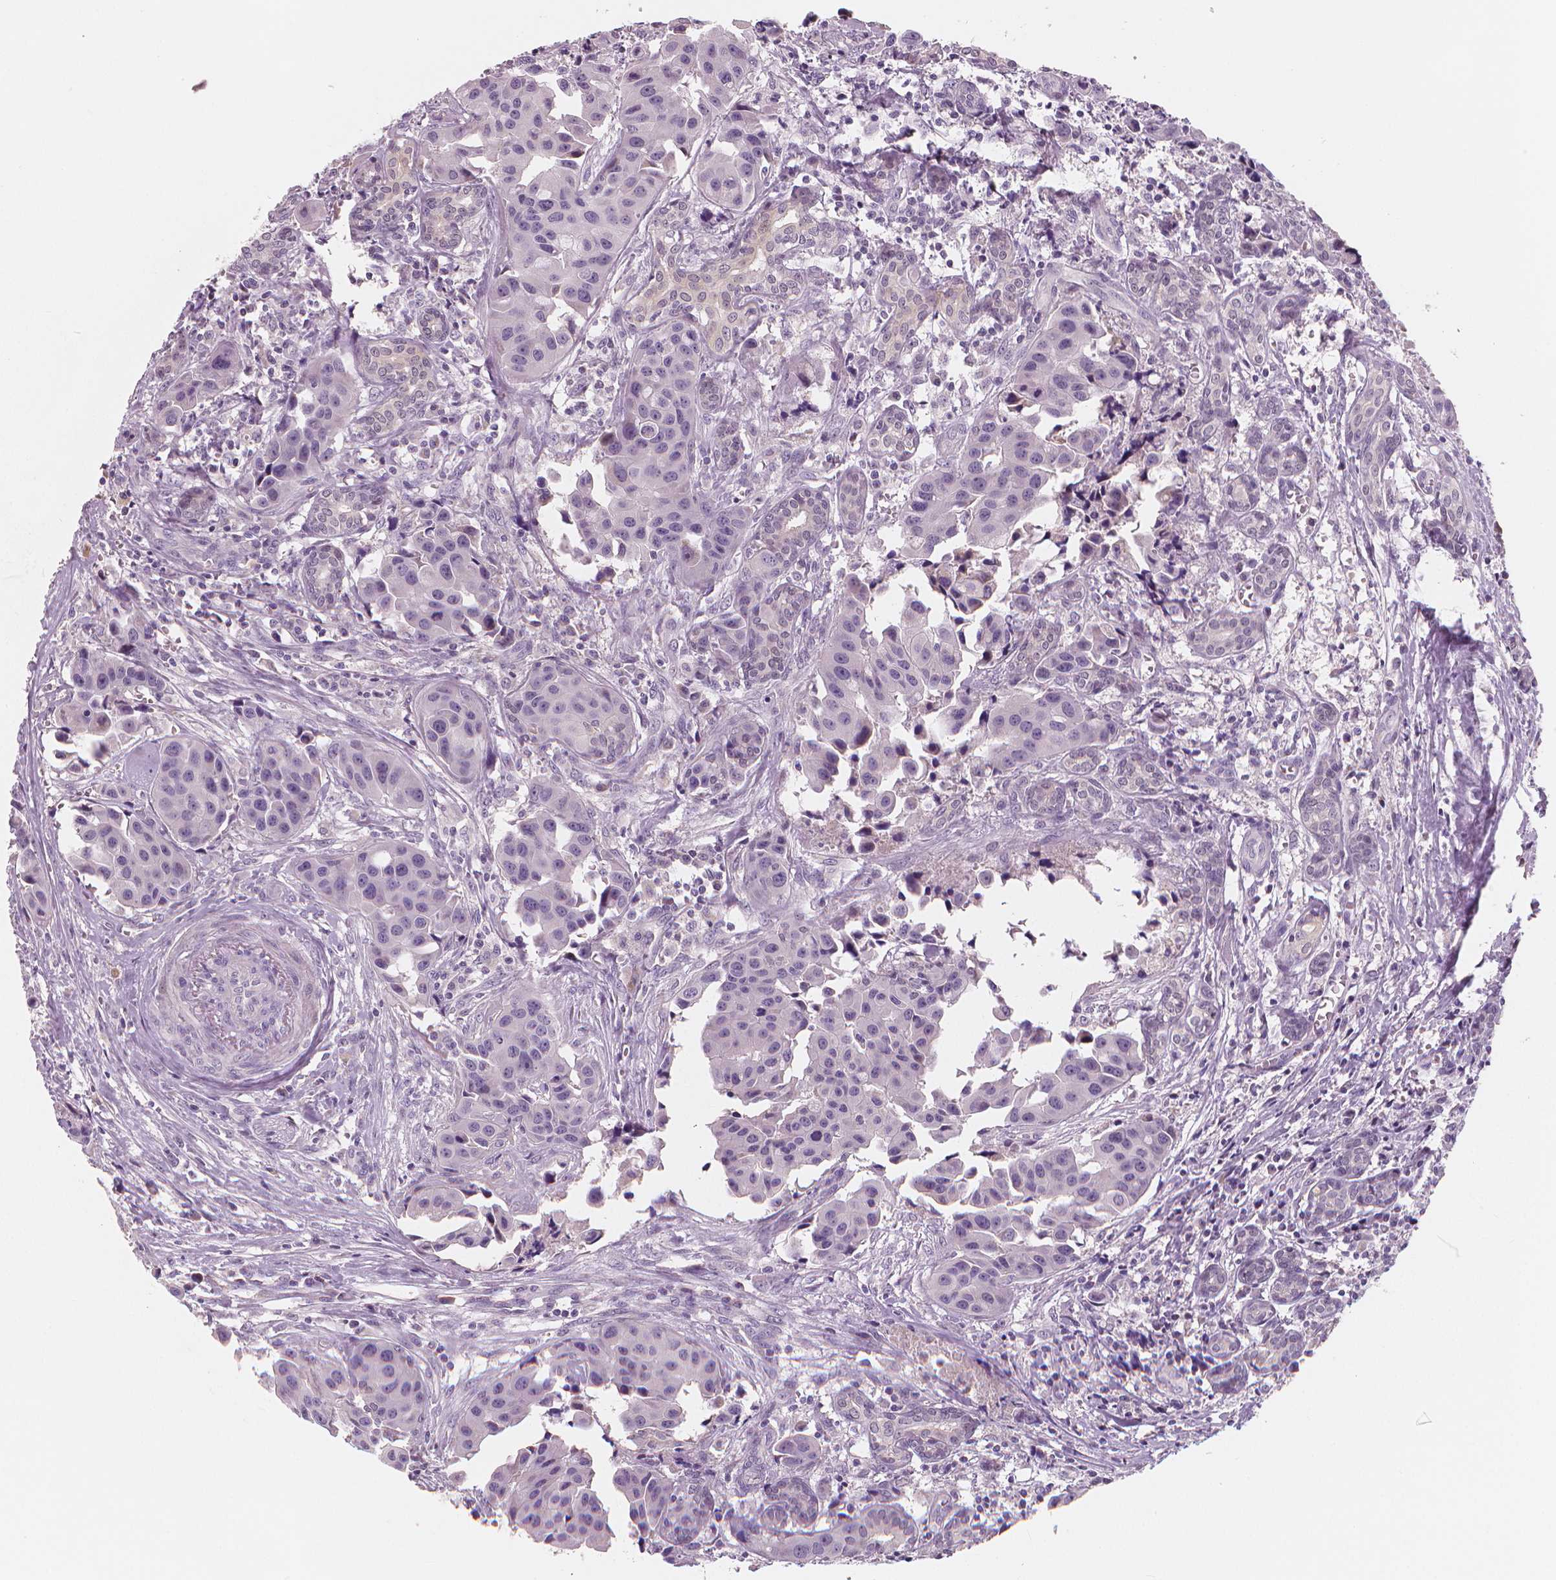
{"staining": {"intensity": "negative", "quantity": "none", "location": "none"}, "tissue": "head and neck cancer", "cell_type": "Tumor cells", "image_type": "cancer", "snomed": [{"axis": "morphology", "description": "Adenocarcinoma, NOS"}, {"axis": "topography", "description": "Head-Neck"}], "caption": "This is a image of IHC staining of adenocarcinoma (head and neck), which shows no staining in tumor cells.", "gene": "RNASE7", "patient": {"sex": "male", "age": 76}}